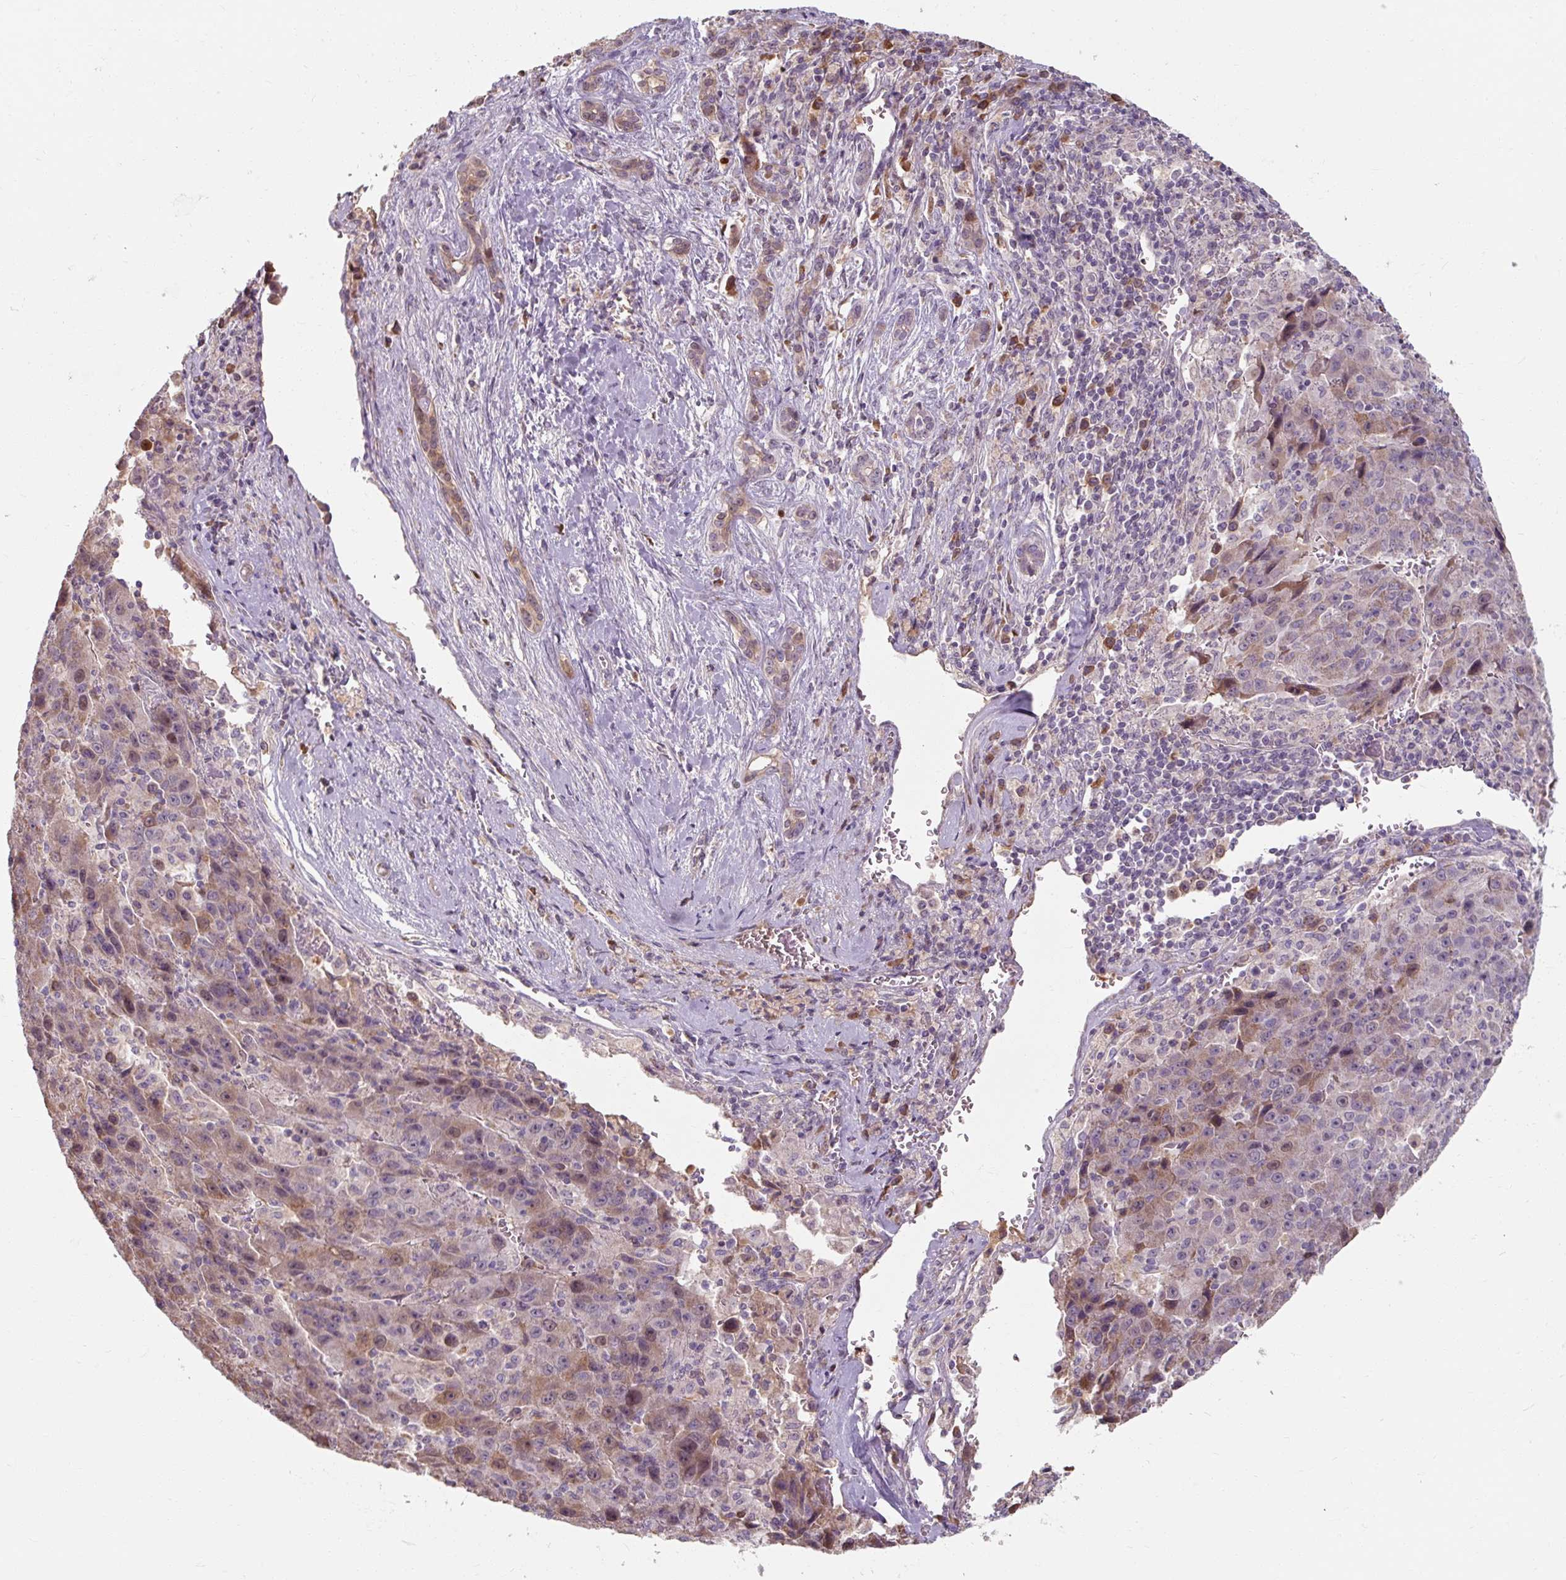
{"staining": {"intensity": "weak", "quantity": "<25%", "location": "cytoplasmic/membranous"}, "tissue": "liver cancer", "cell_type": "Tumor cells", "image_type": "cancer", "snomed": [{"axis": "morphology", "description": "Carcinoma, Hepatocellular, NOS"}, {"axis": "topography", "description": "Liver"}], "caption": "Photomicrograph shows no significant protein positivity in tumor cells of hepatocellular carcinoma (liver).", "gene": "TSEN54", "patient": {"sex": "female", "age": 53}}